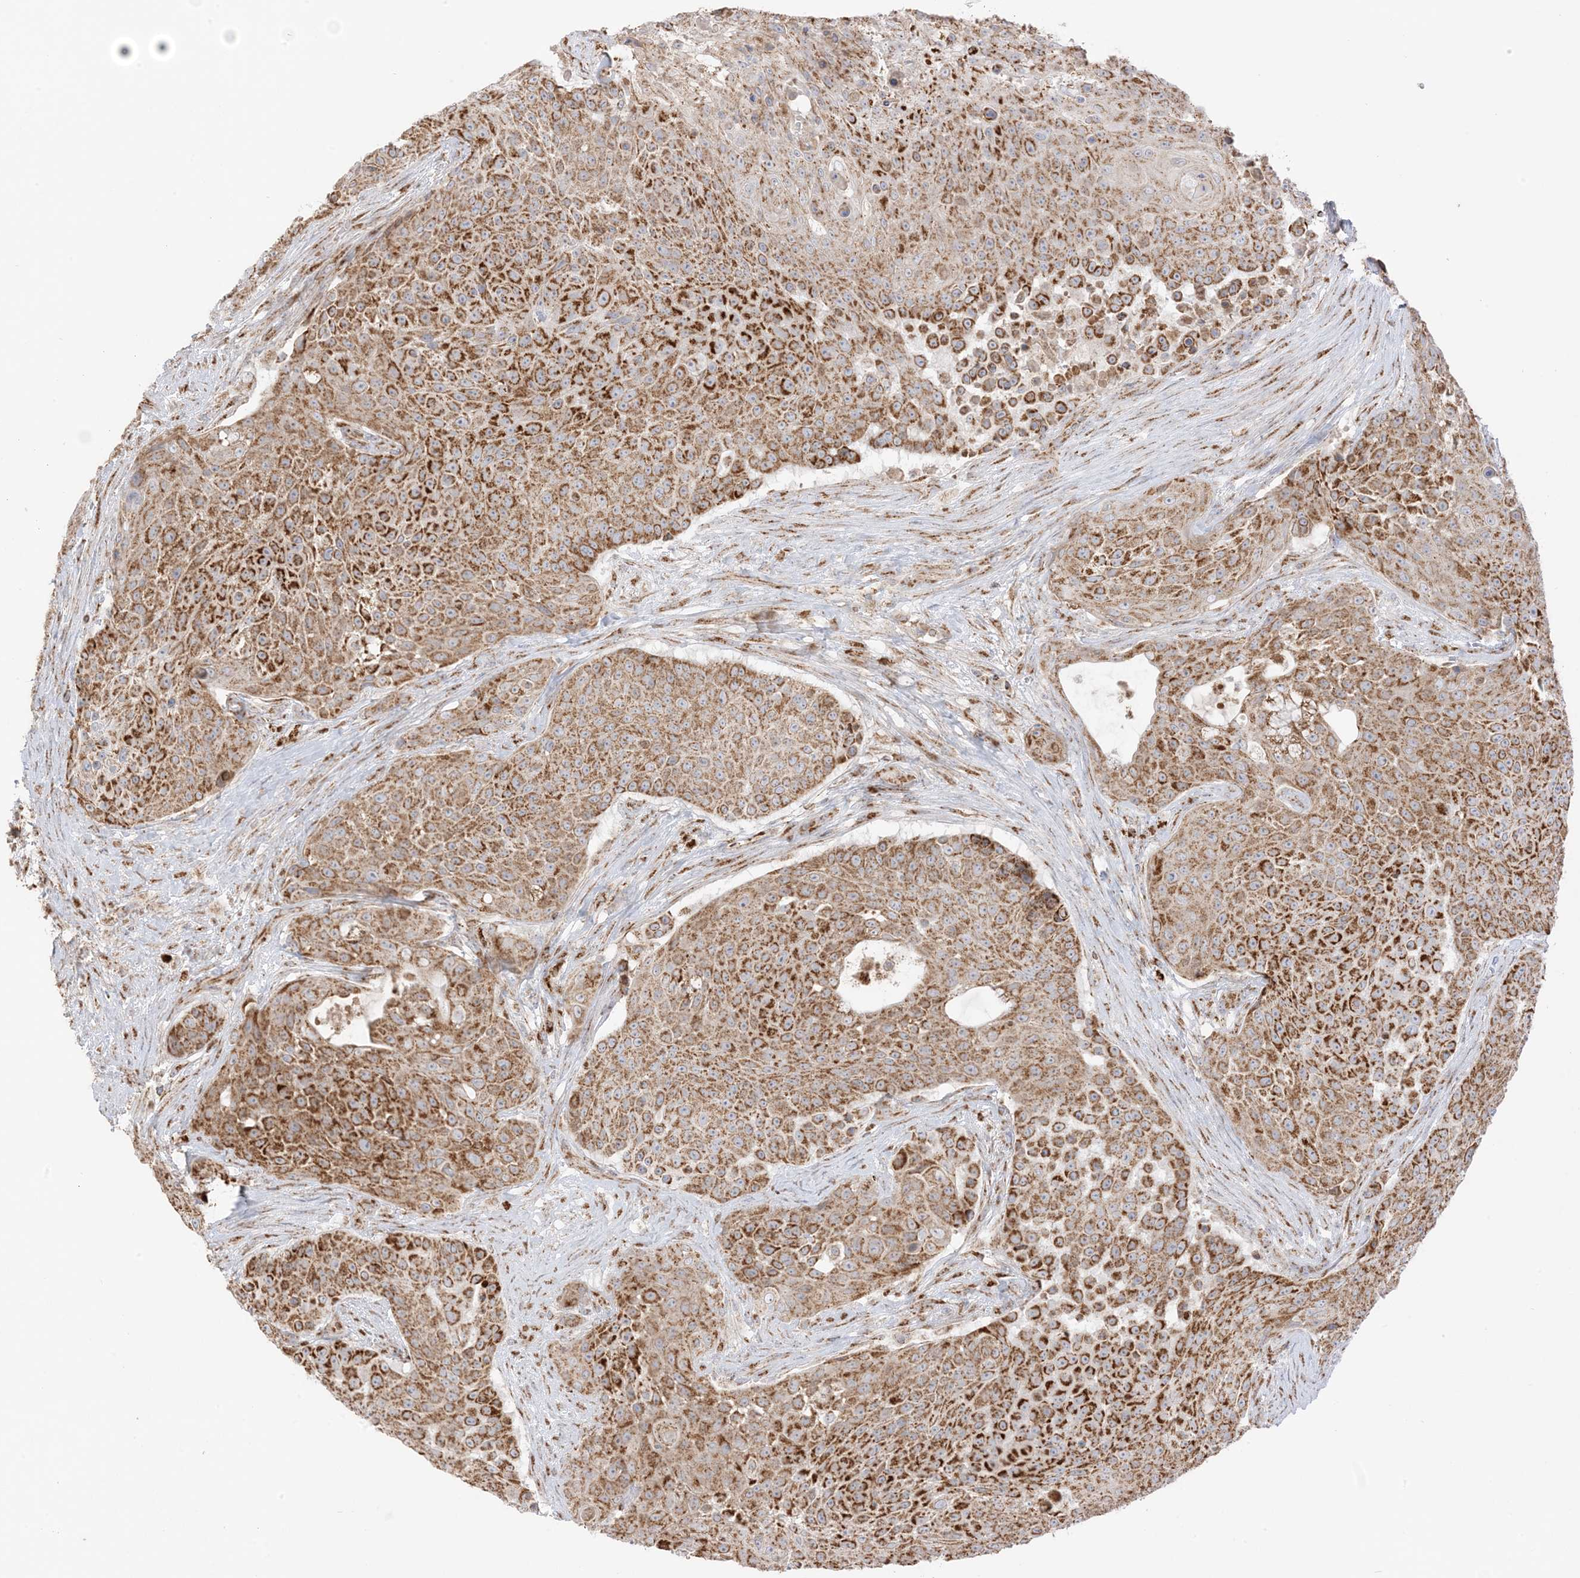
{"staining": {"intensity": "strong", "quantity": ">75%", "location": "cytoplasmic/membranous"}, "tissue": "urothelial cancer", "cell_type": "Tumor cells", "image_type": "cancer", "snomed": [{"axis": "morphology", "description": "Urothelial carcinoma, High grade"}, {"axis": "topography", "description": "Urinary bladder"}], "caption": "A high-resolution image shows immunohistochemistry staining of high-grade urothelial carcinoma, which displays strong cytoplasmic/membranous expression in about >75% of tumor cells.", "gene": "SLC25A12", "patient": {"sex": "female", "age": 63}}